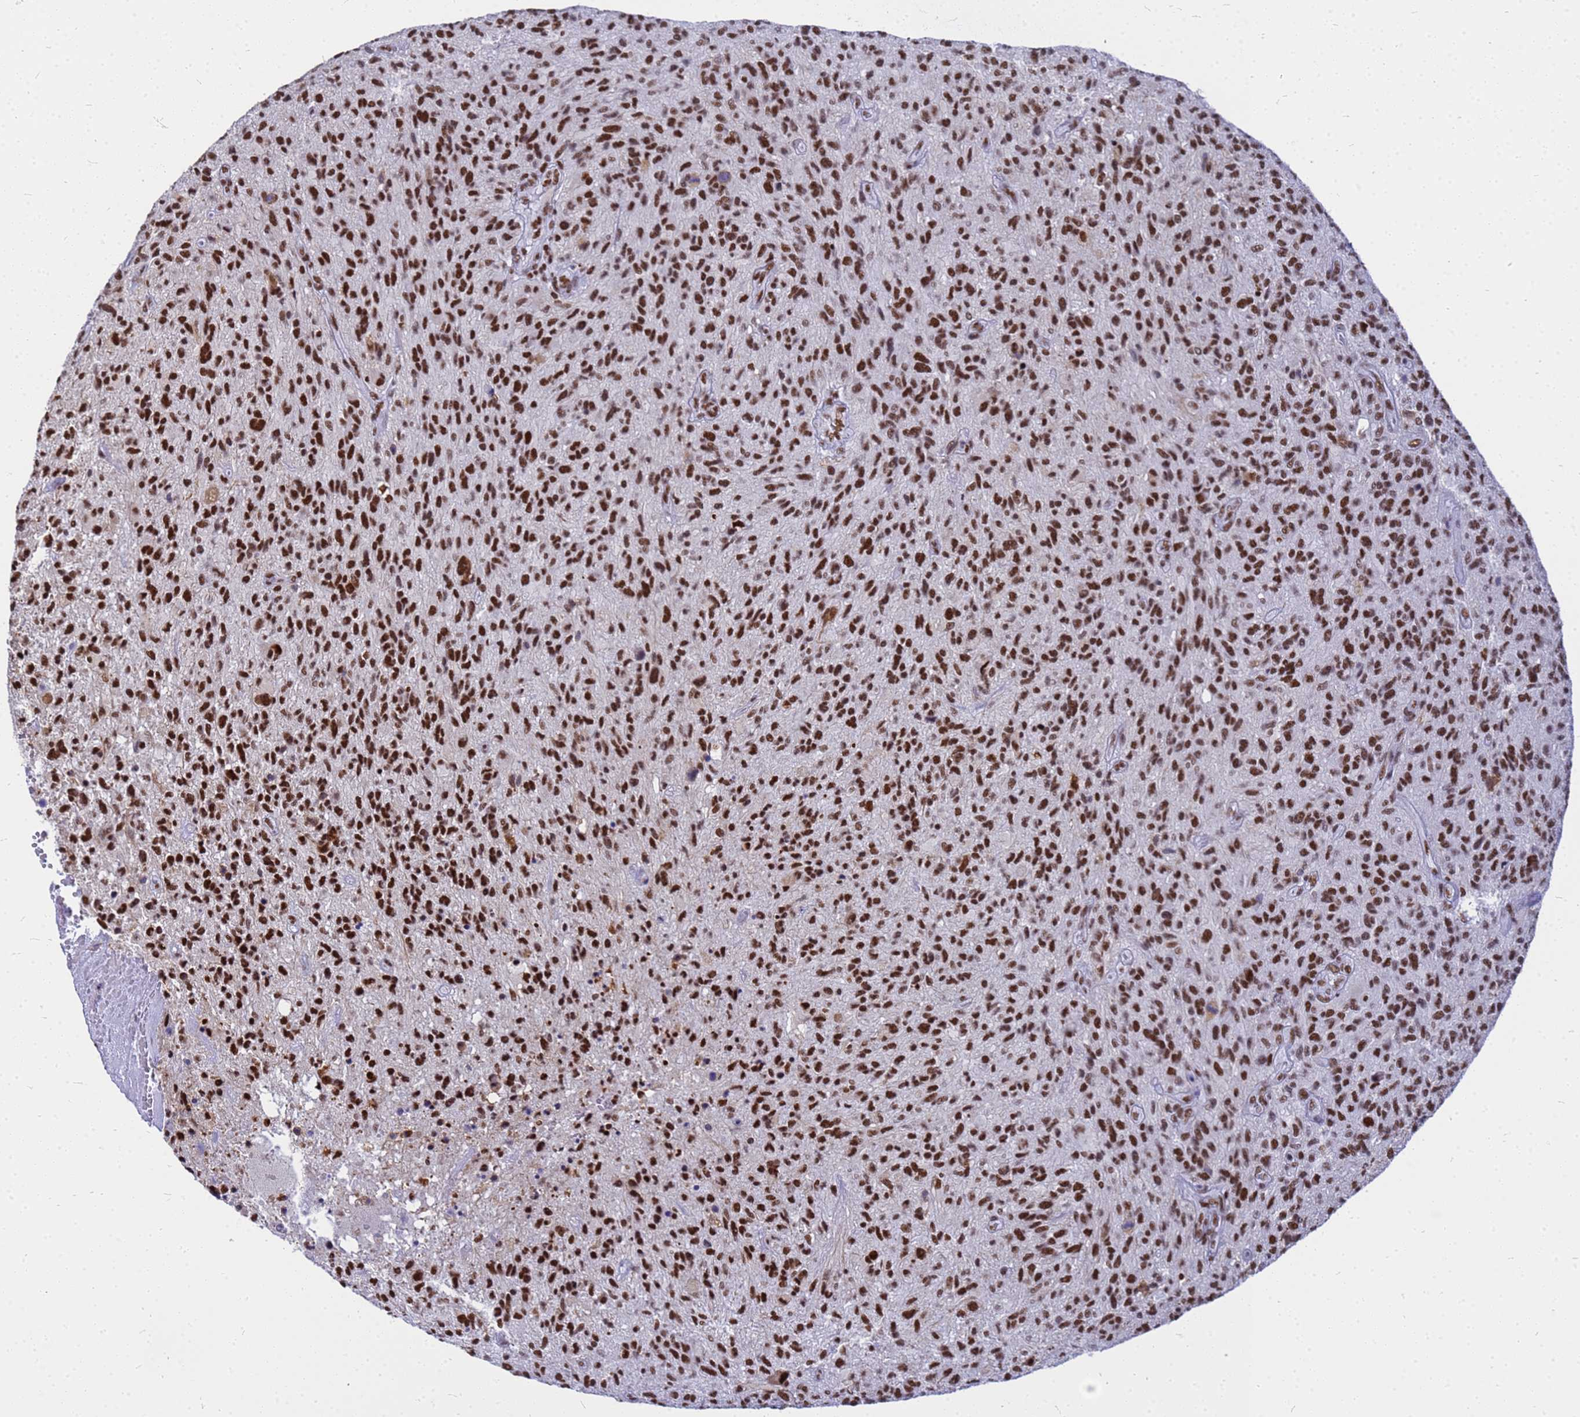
{"staining": {"intensity": "strong", "quantity": ">75%", "location": "nuclear"}, "tissue": "glioma", "cell_type": "Tumor cells", "image_type": "cancer", "snomed": [{"axis": "morphology", "description": "Glioma, malignant, High grade"}, {"axis": "topography", "description": "Brain"}], "caption": "Immunohistochemical staining of glioma displays high levels of strong nuclear staining in about >75% of tumor cells.", "gene": "SART3", "patient": {"sex": "male", "age": 47}}